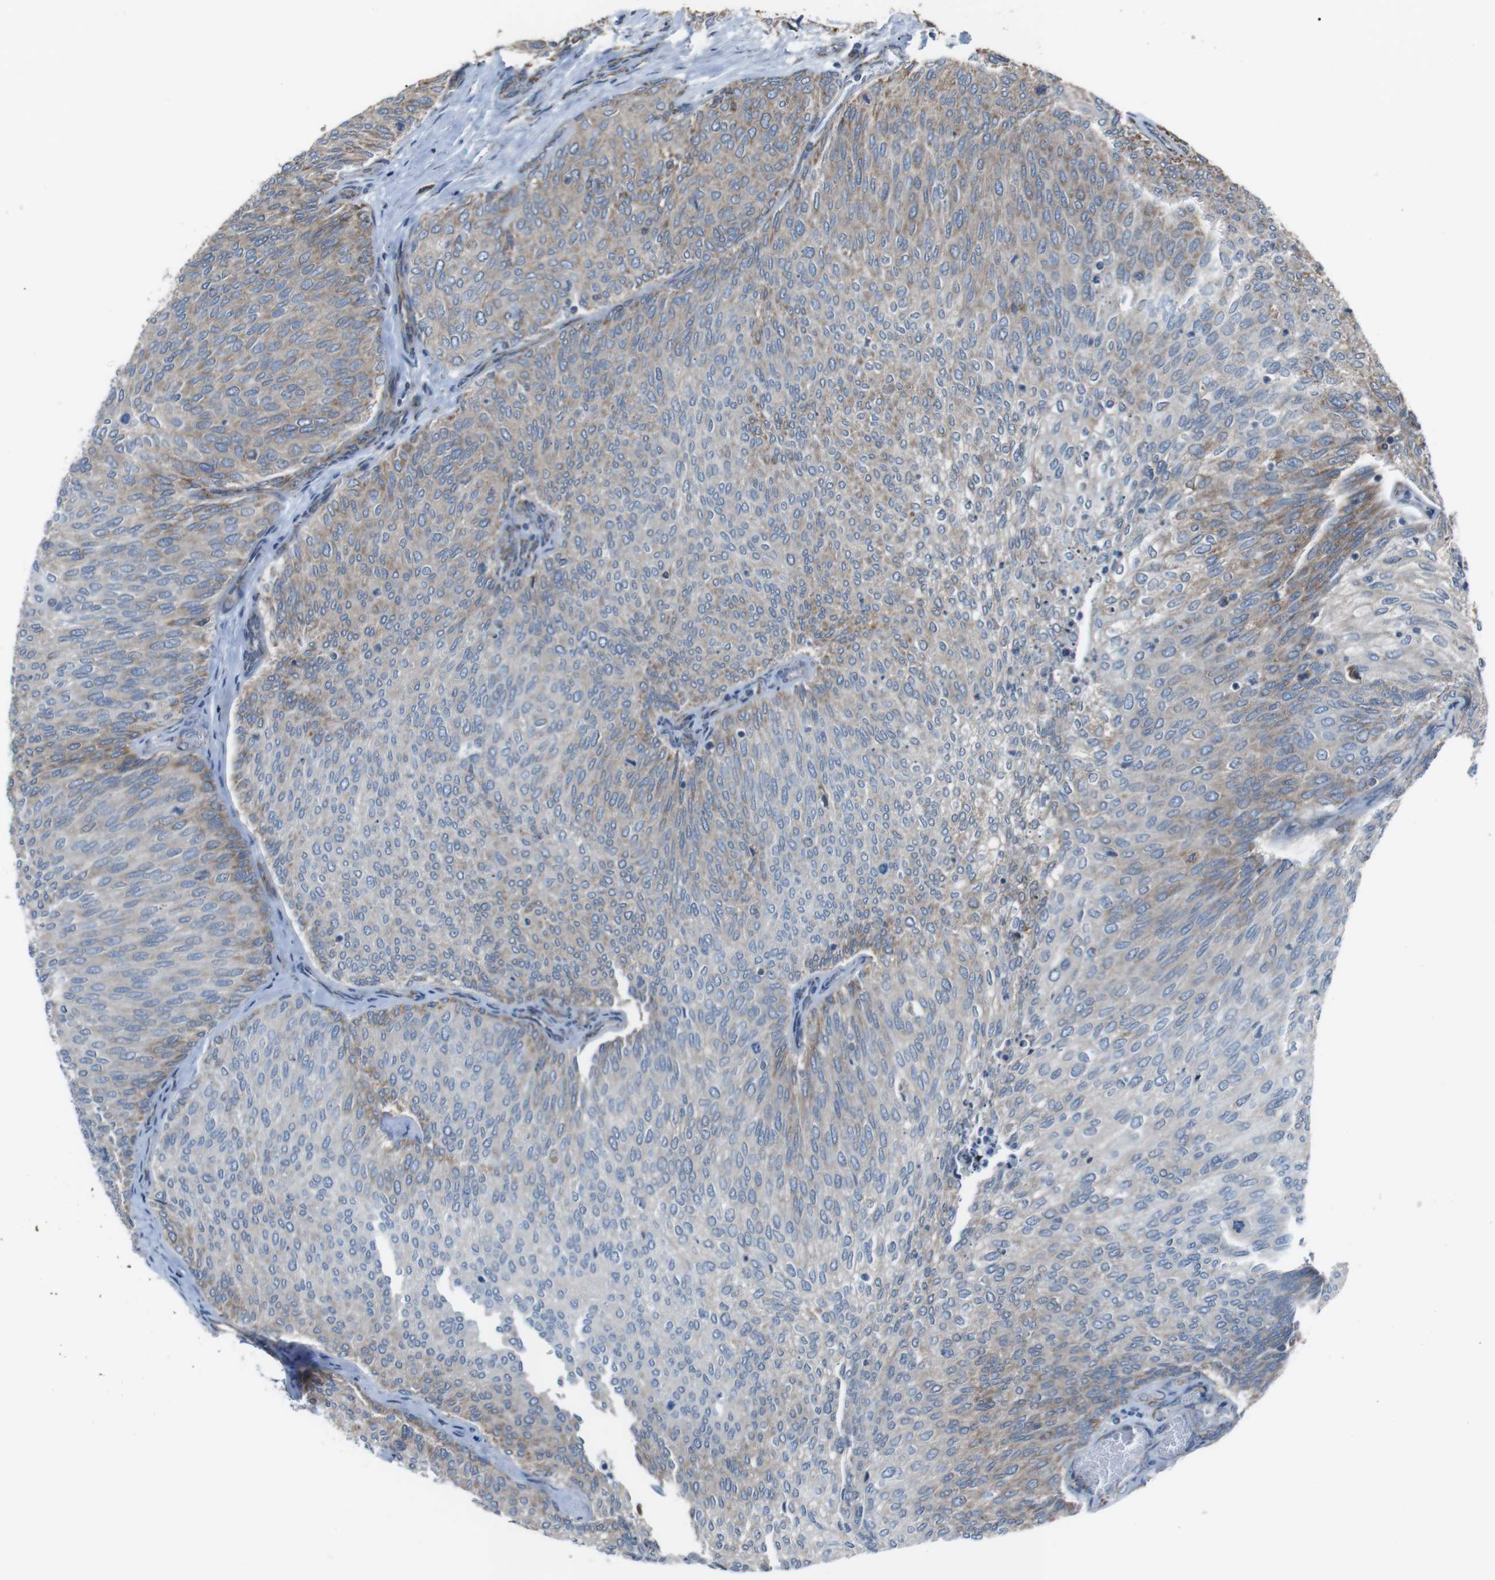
{"staining": {"intensity": "moderate", "quantity": "<25%", "location": "cytoplasmic/membranous"}, "tissue": "urothelial cancer", "cell_type": "Tumor cells", "image_type": "cancer", "snomed": [{"axis": "morphology", "description": "Urothelial carcinoma, Low grade"}, {"axis": "topography", "description": "Urinary bladder"}], "caption": "This histopathology image shows immunohistochemistry staining of human urothelial cancer, with low moderate cytoplasmic/membranous positivity in about <25% of tumor cells.", "gene": "CISD2", "patient": {"sex": "female", "age": 79}}